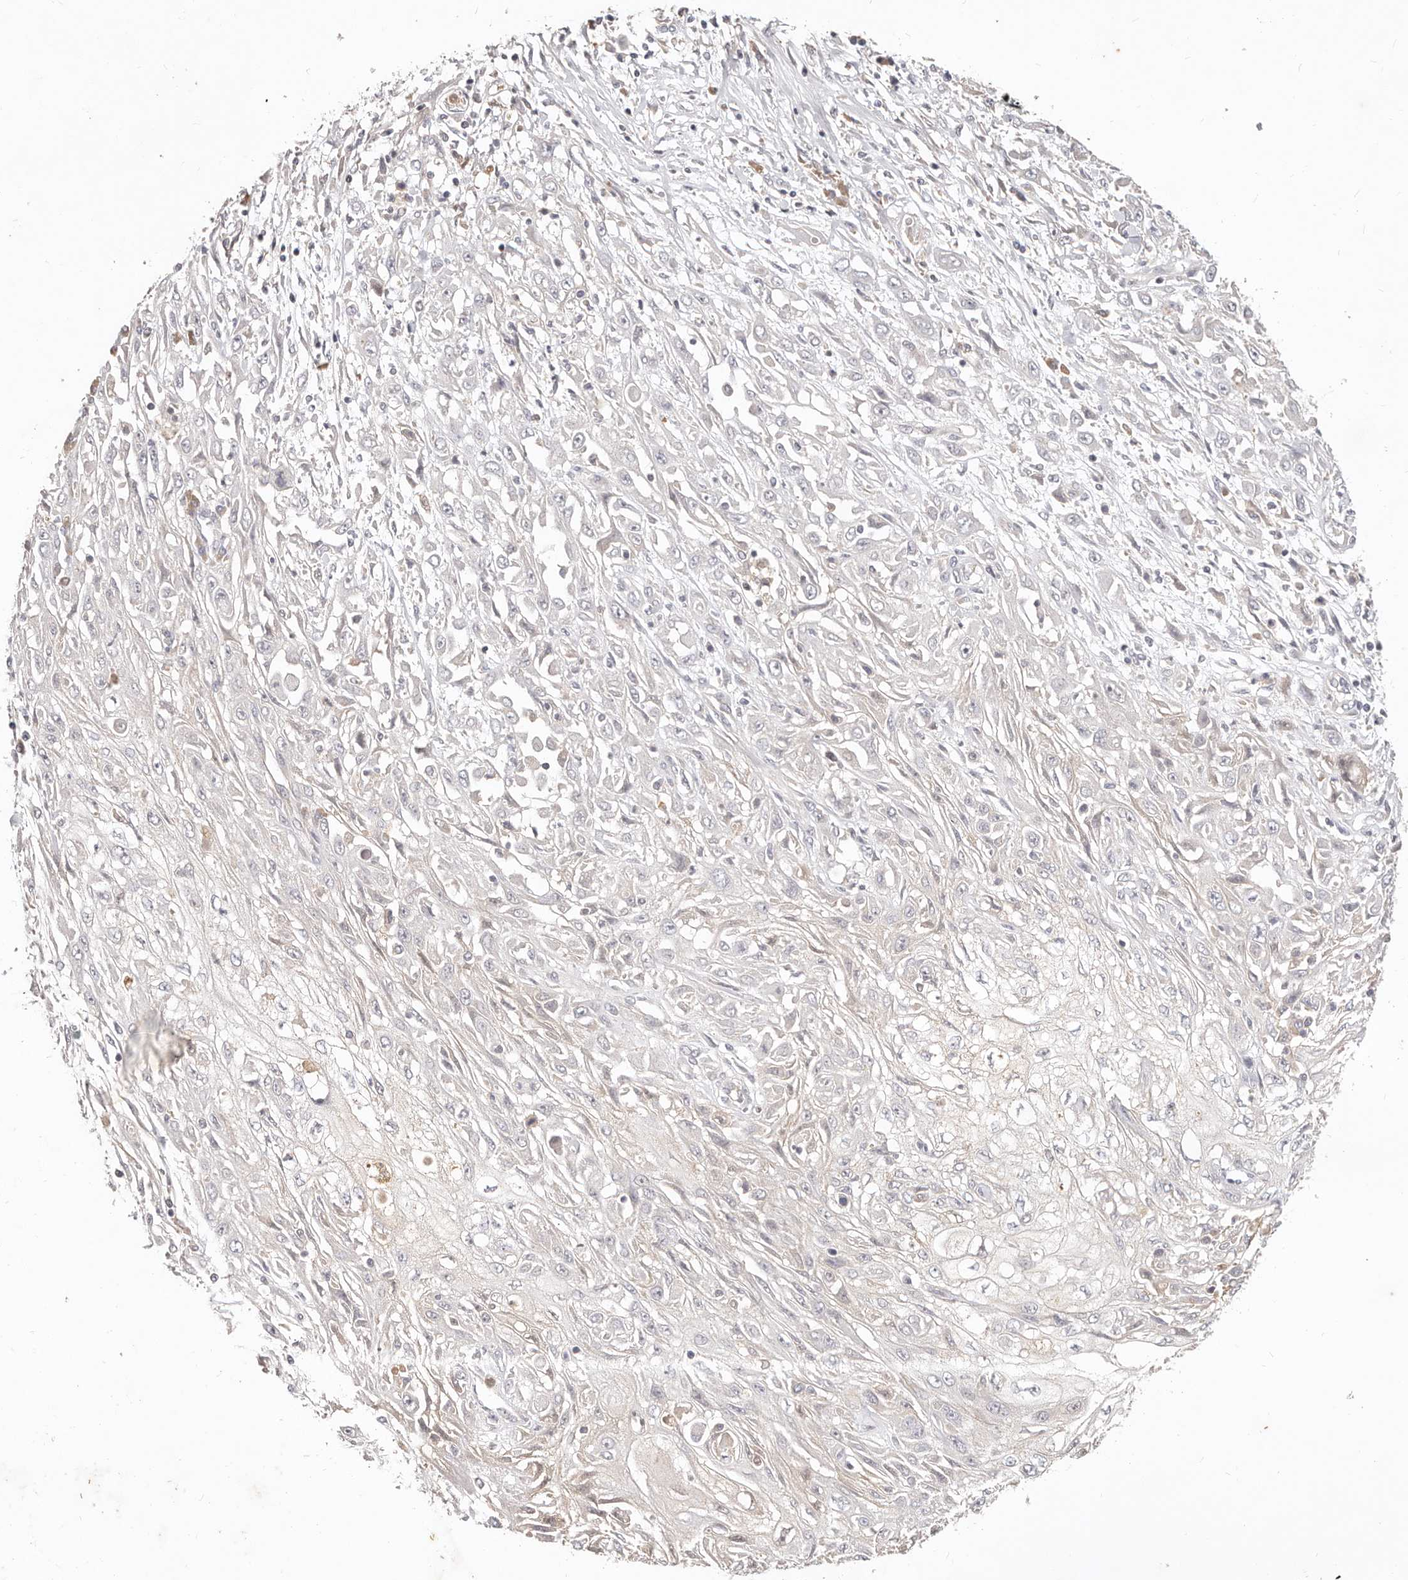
{"staining": {"intensity": "negative", "quantity": "none", "location": "none"}, "tissue": "skin cancer", "cell_type": "Tumor cells", "image_type": "cancer", "snomed": [{"axis": "morphology", "description": "Squamous cell carcinoma, NOS"}, {"axis": "morphology", "description": "Squamous cell carcinoma, metastatic, NOS"}, {"axis": "topography", "description": "Skin"}, {"axis": "topography", "description": "Lymph node"}], "caption": "High magnification brightfield microscopy of skin metastatic squamous cell carcinoma stained with DAB (brown) and counterstained with hematoxylin (blue): tumor cells show no significant staining.", "gene": "USP49", "patient": {"sex": "male", "age": 75}}